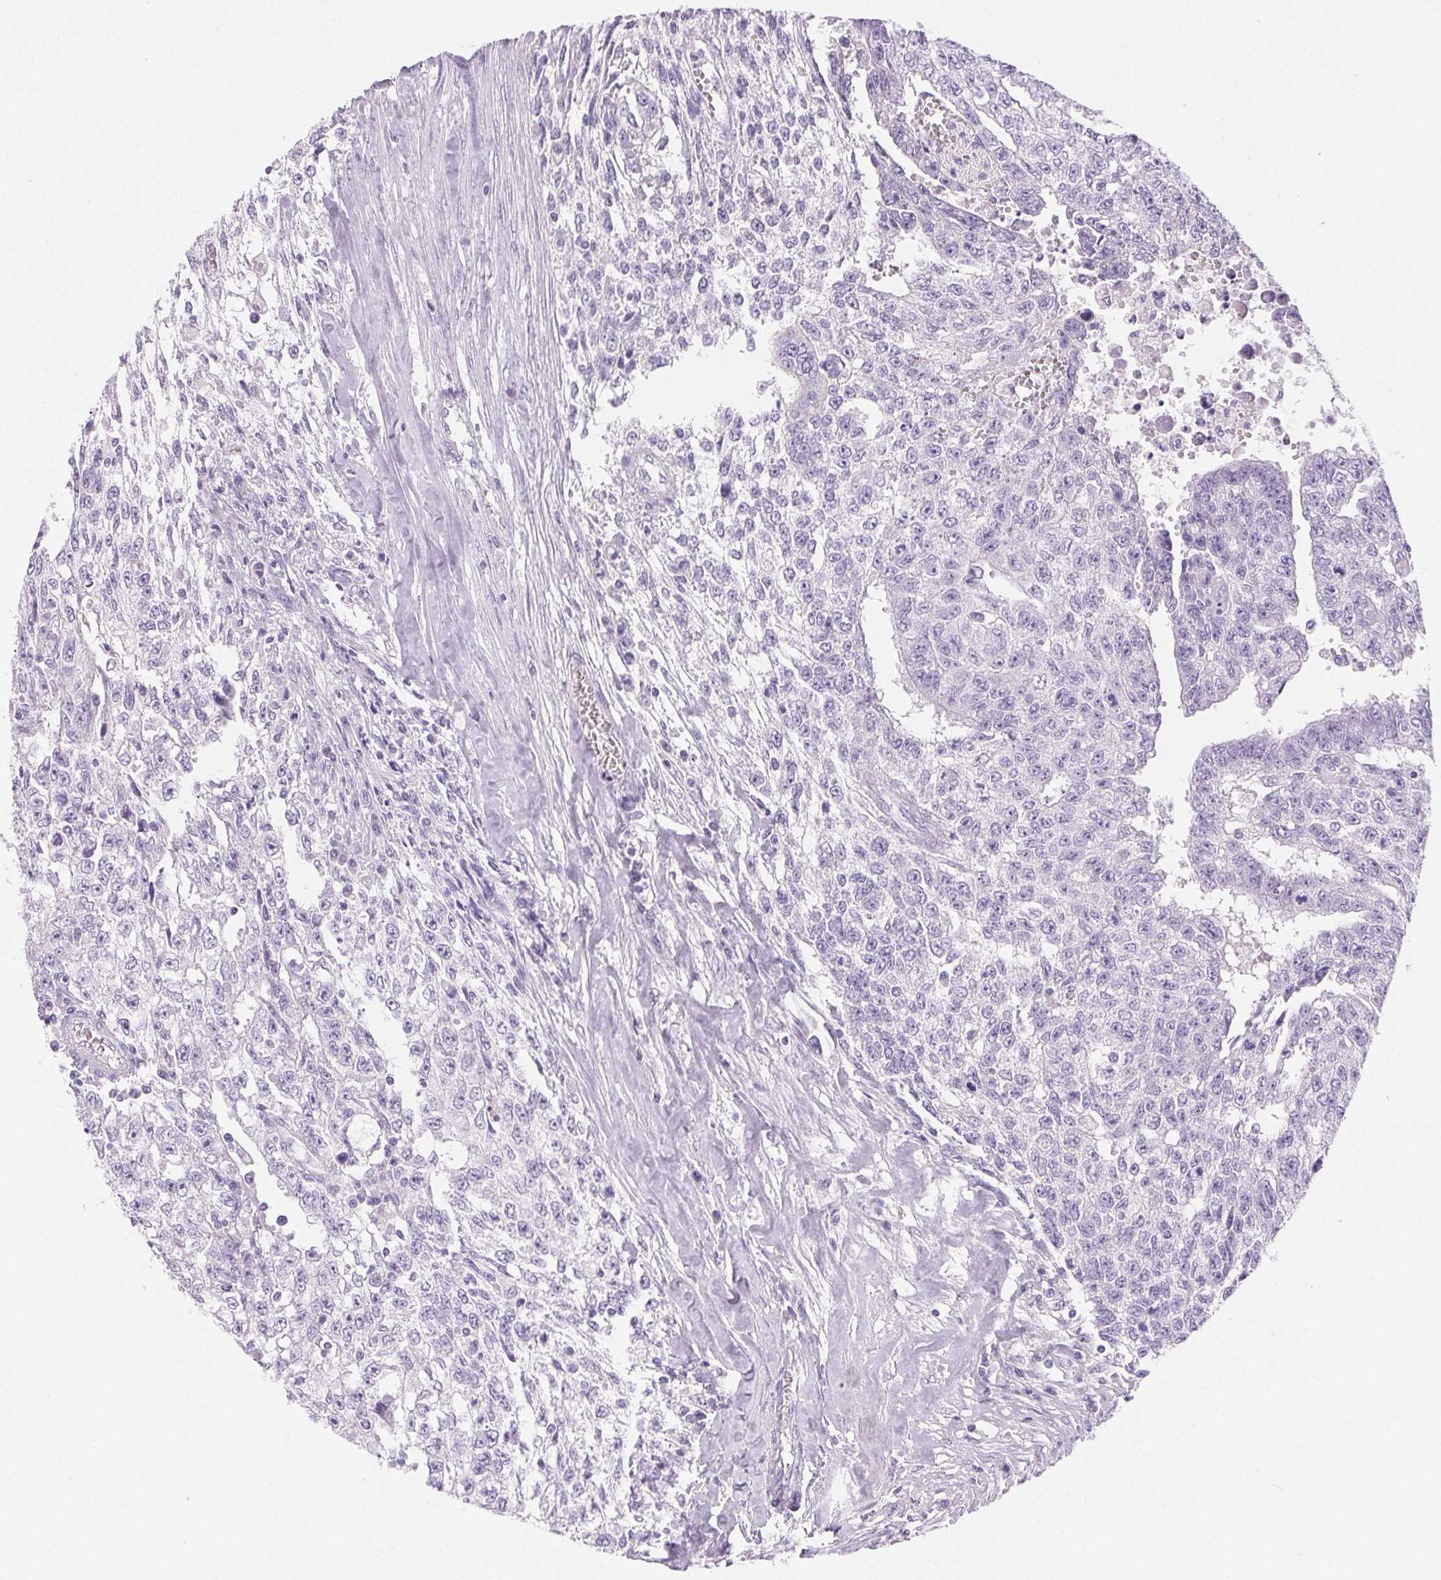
{"staining": {"intensity": "negative", "quantity": "none", "location": "none"}, "tissue": "testis cancer", "cell_type": "Tumor cells", "image_type": "cancer", "snomed": [{"axis": "morphology", "description": "Carcinoma, Embryonal, NOS"}, {"axis": "morphology", "description": "Teratoma, malignant, NOS"}, {"axis": "topography", "description": "Testis"}], "caption": "This micrograph is of embryonal carcinoma (testis) stained with IHC to label a protein in brown with the nuclei are counter-stained blue. There is no expression in tumor cells.", "gene": "CLDN16", "patient": {"sex": "male", "age": 24}}